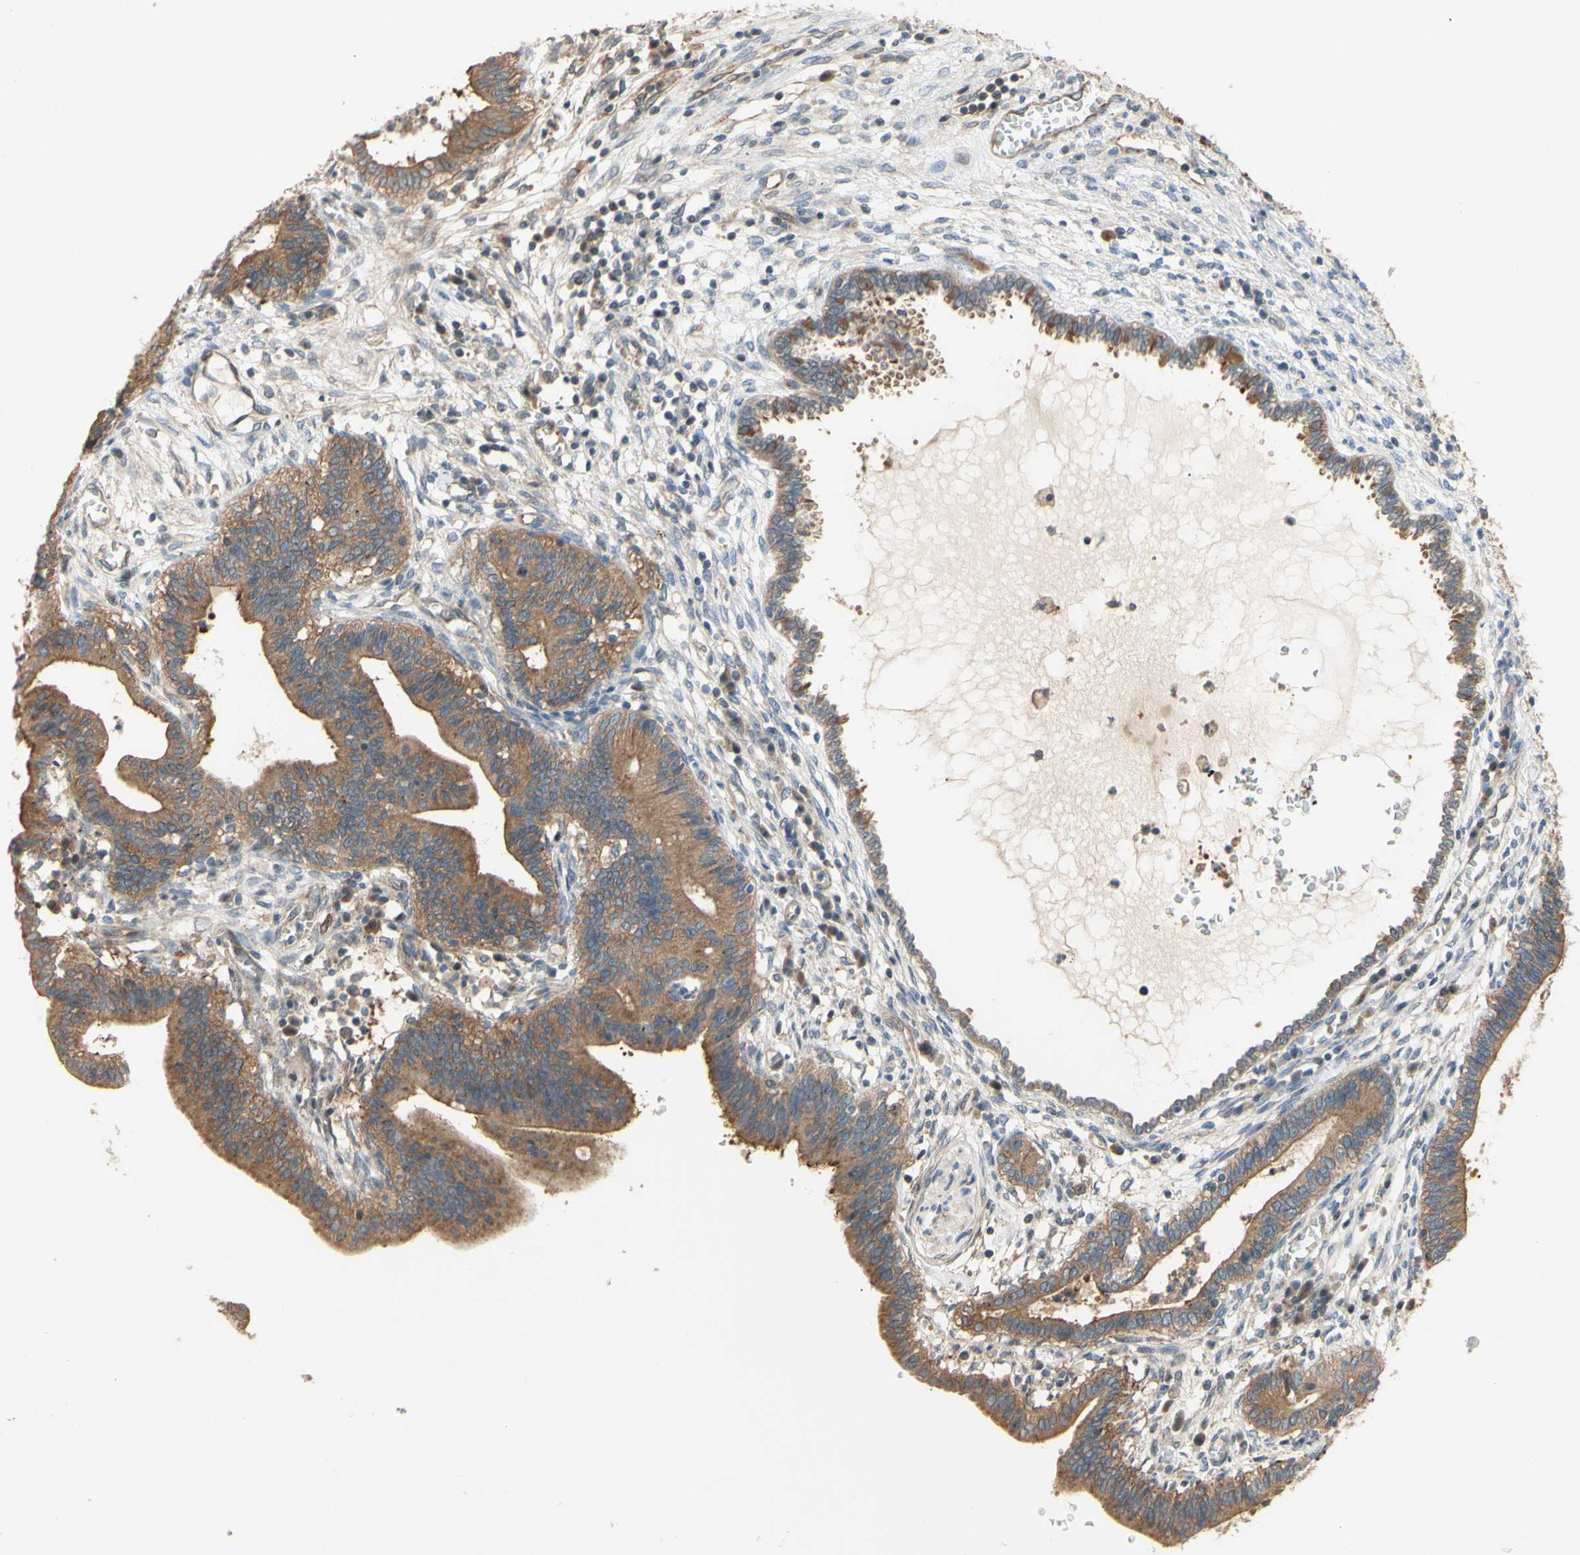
{"staining": {"intensity": "moderate", "quantity": ">75%", "location": "cytoplasmic/membranous"}, "tissue": "cervical cancer", "cell_type": "Tumor cells", "image_type": "cancer", "snomed": [{"axis": "morphology", "description": "Adenocarcinoma, NOS"}, {"axis": "topography", "description": "Cervix"}], "caption": "Tumor cells exhibit moderate cytoplasmic/membranous expression in approximately >75% of cells in cervical adenocarcinoma.", "gene": "DYNLRB1", "patient": {"sex": "female", "age": 44}}